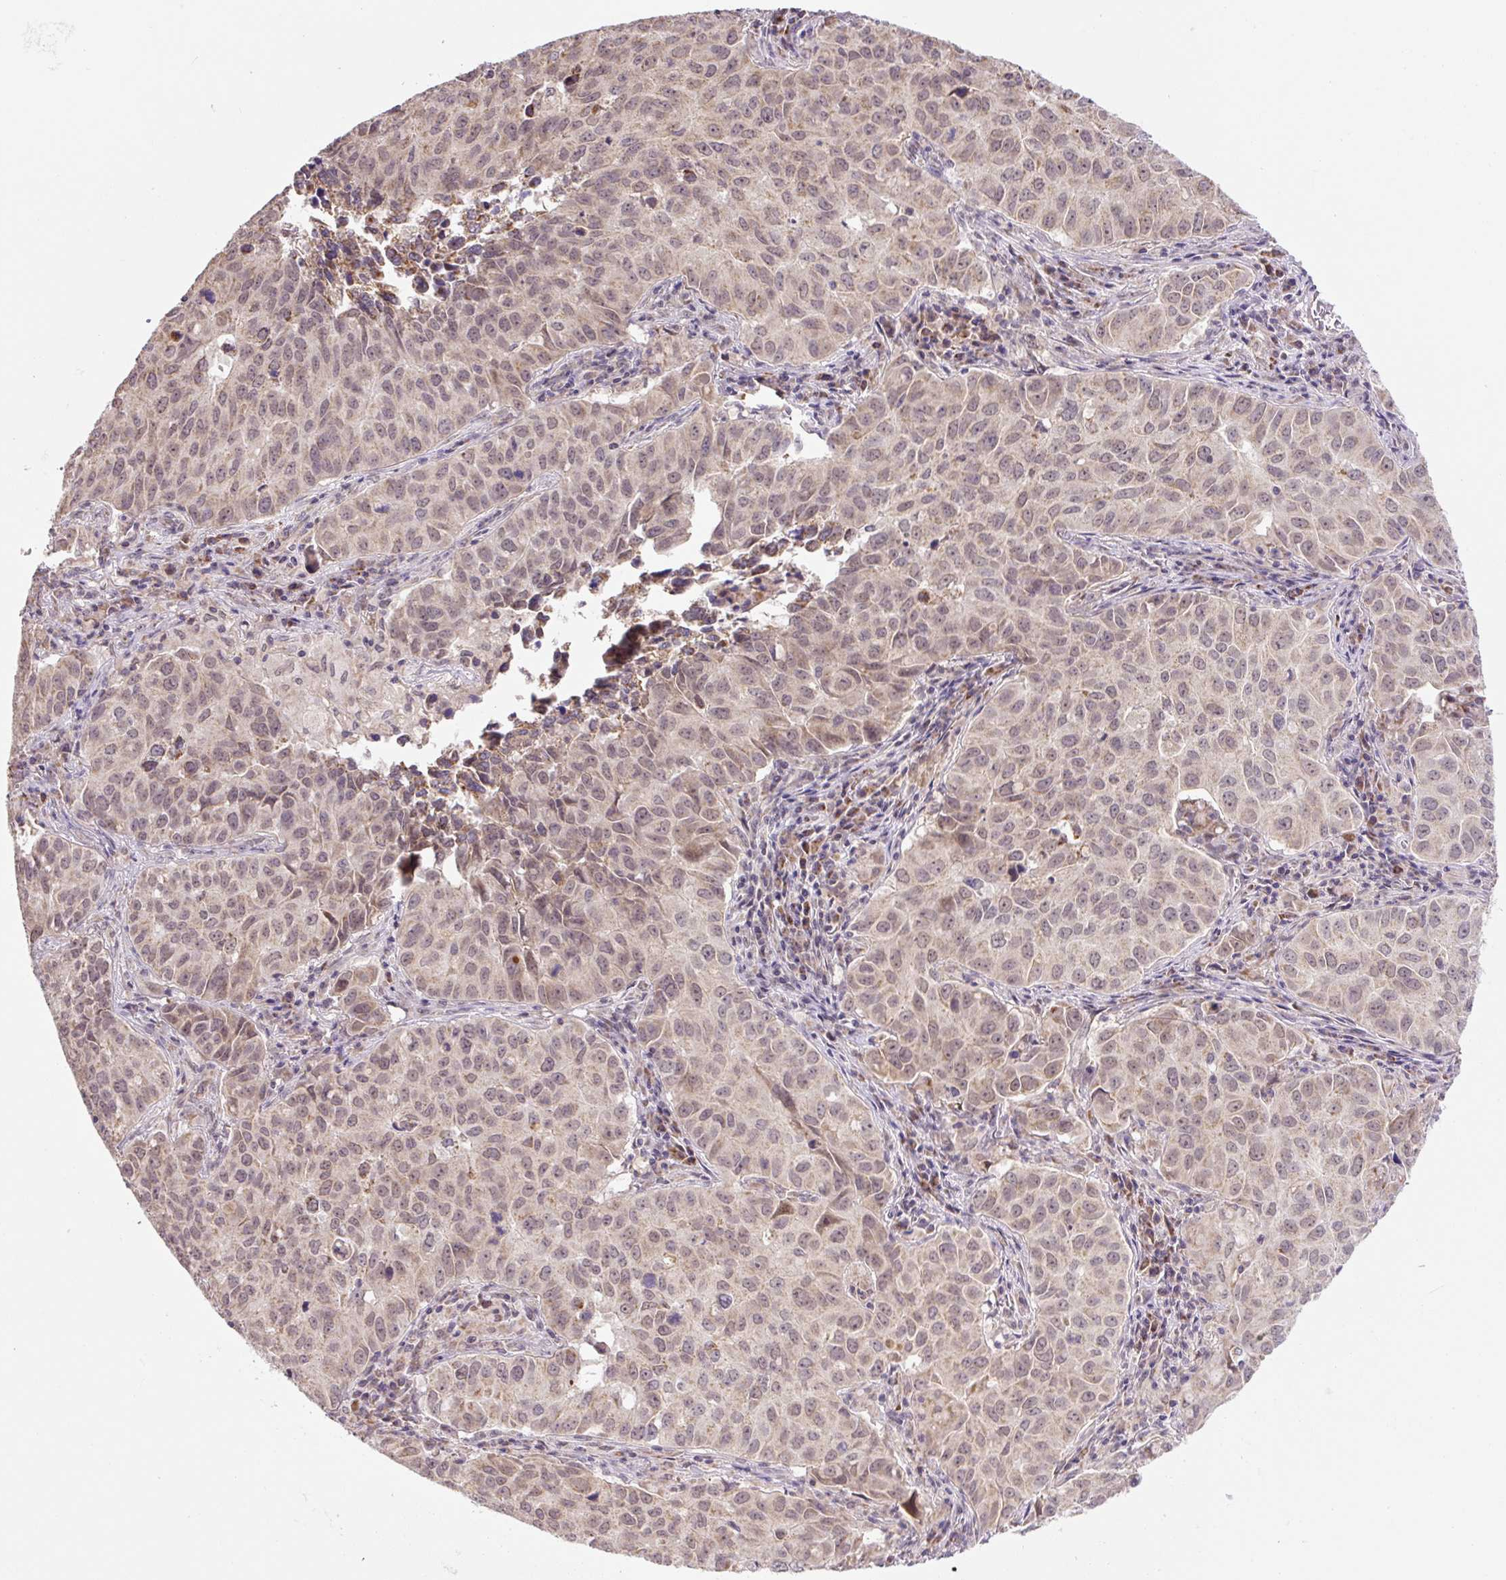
{"staining": {"intensity": "moderate", "quantity": ">75%", "location": "cytoplasmic/membranous,nuclear"}, "tissue": "lung cancer", "cell_type": "Tumor cells", "image_type": "cancer", "snomed": [{"axis": "morphology", "description": "Adenocarcinoma, NOS"}, {"axis": "topography", "description": "Lung"}], "caption": "Moderate cytoplasmic/membranous and nuclear expression is present in approximately >75% of tumor cells in adenocarcinoma (lung).", "gene": "MFSD9", "patient": {"sex": "female", "age": 50}}